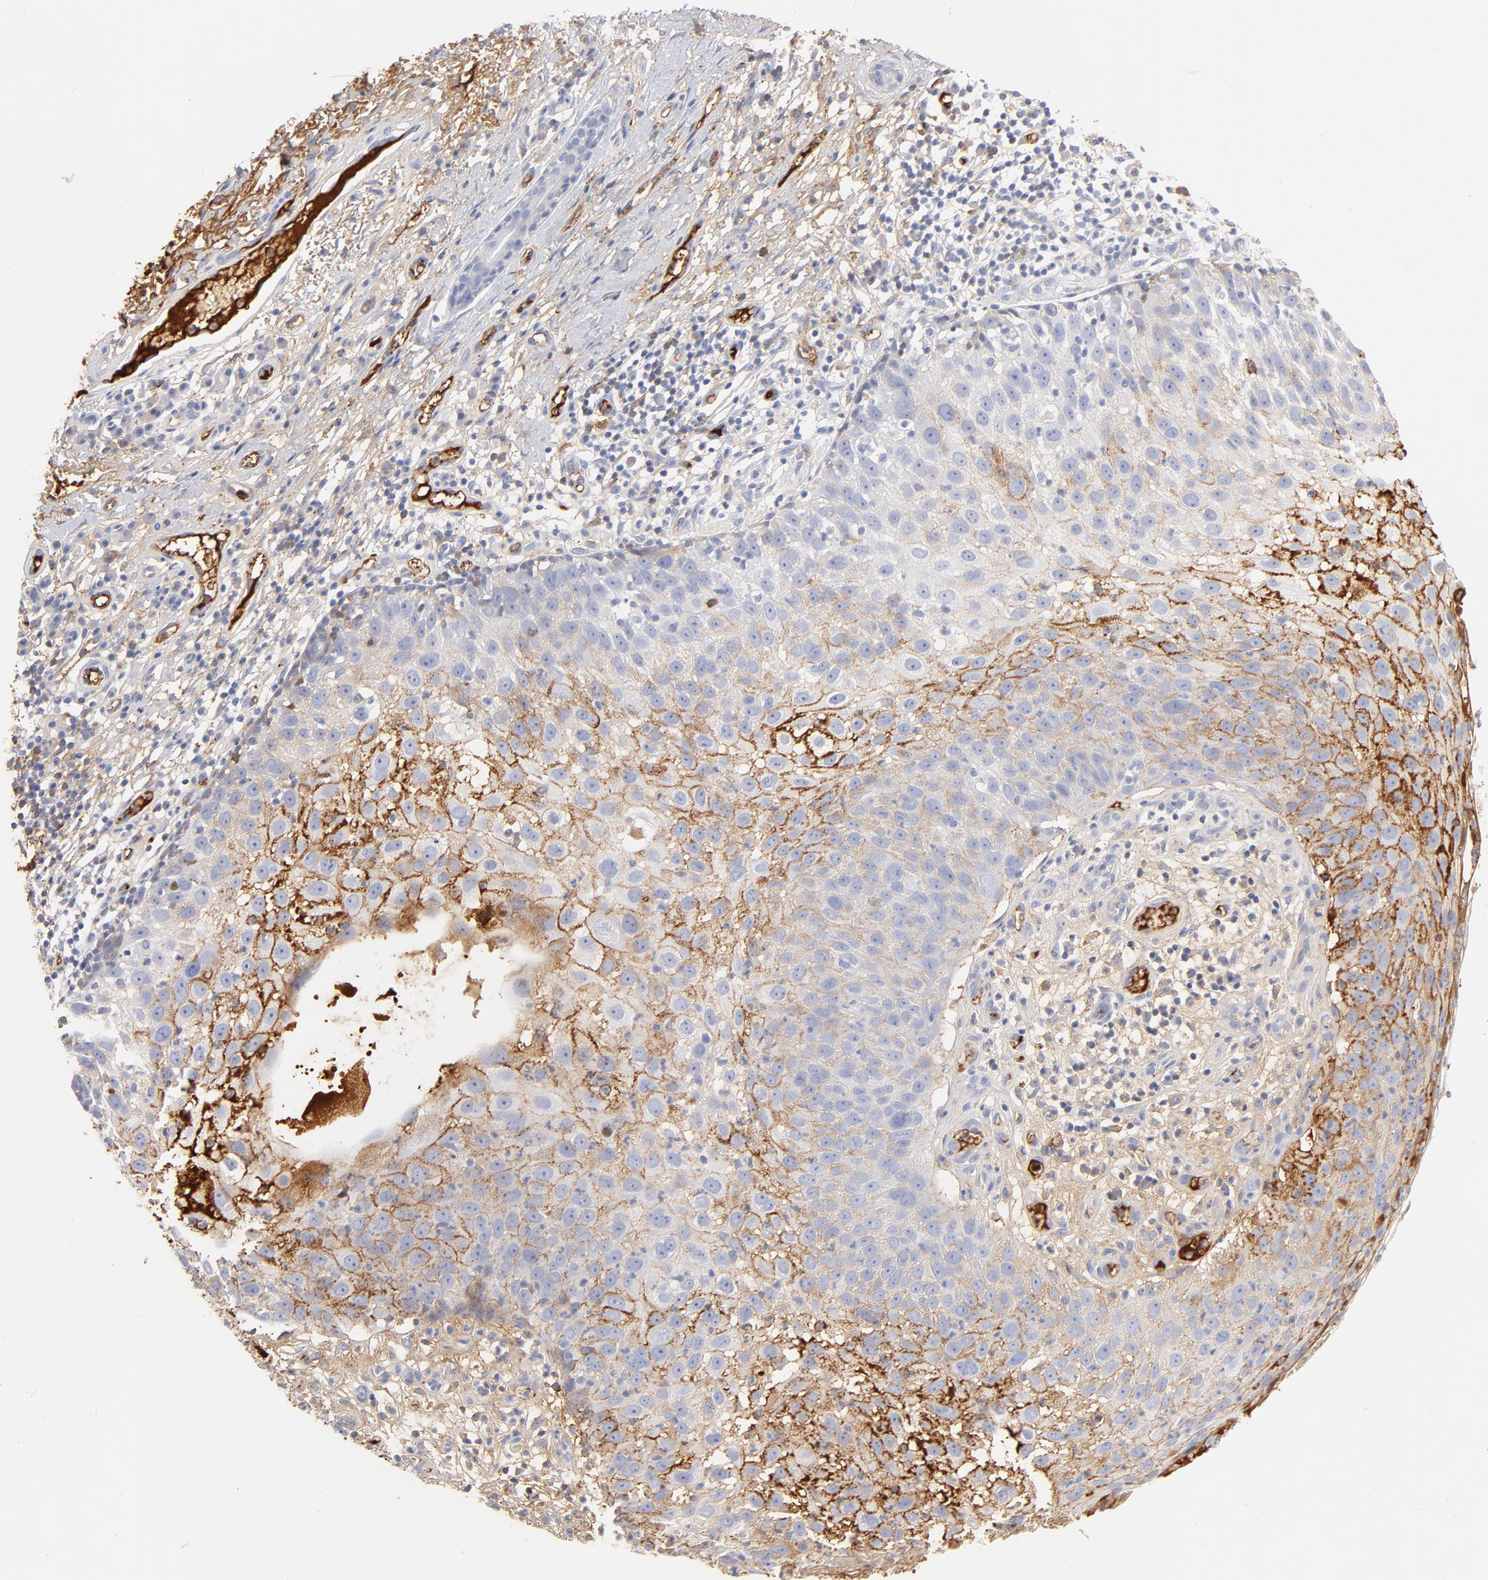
{"staining": {"intensity": "negative", "quantity": "none", "location": "none"}, "tissue": "skin cancer", "cell_type": "Tumor cells", "image_type": "cancer", "snomed": [{"axis": "morphology", "description": "Squamous cell carcinoma, NOS"}, {"axis": "topography", "description": "Skin"}], "caption": "Tumor cells show no significant positivity in skin cancer (squamous cell carcinoma).", "gene": "C3", "patient": {"sex": "male", "age": 87}}